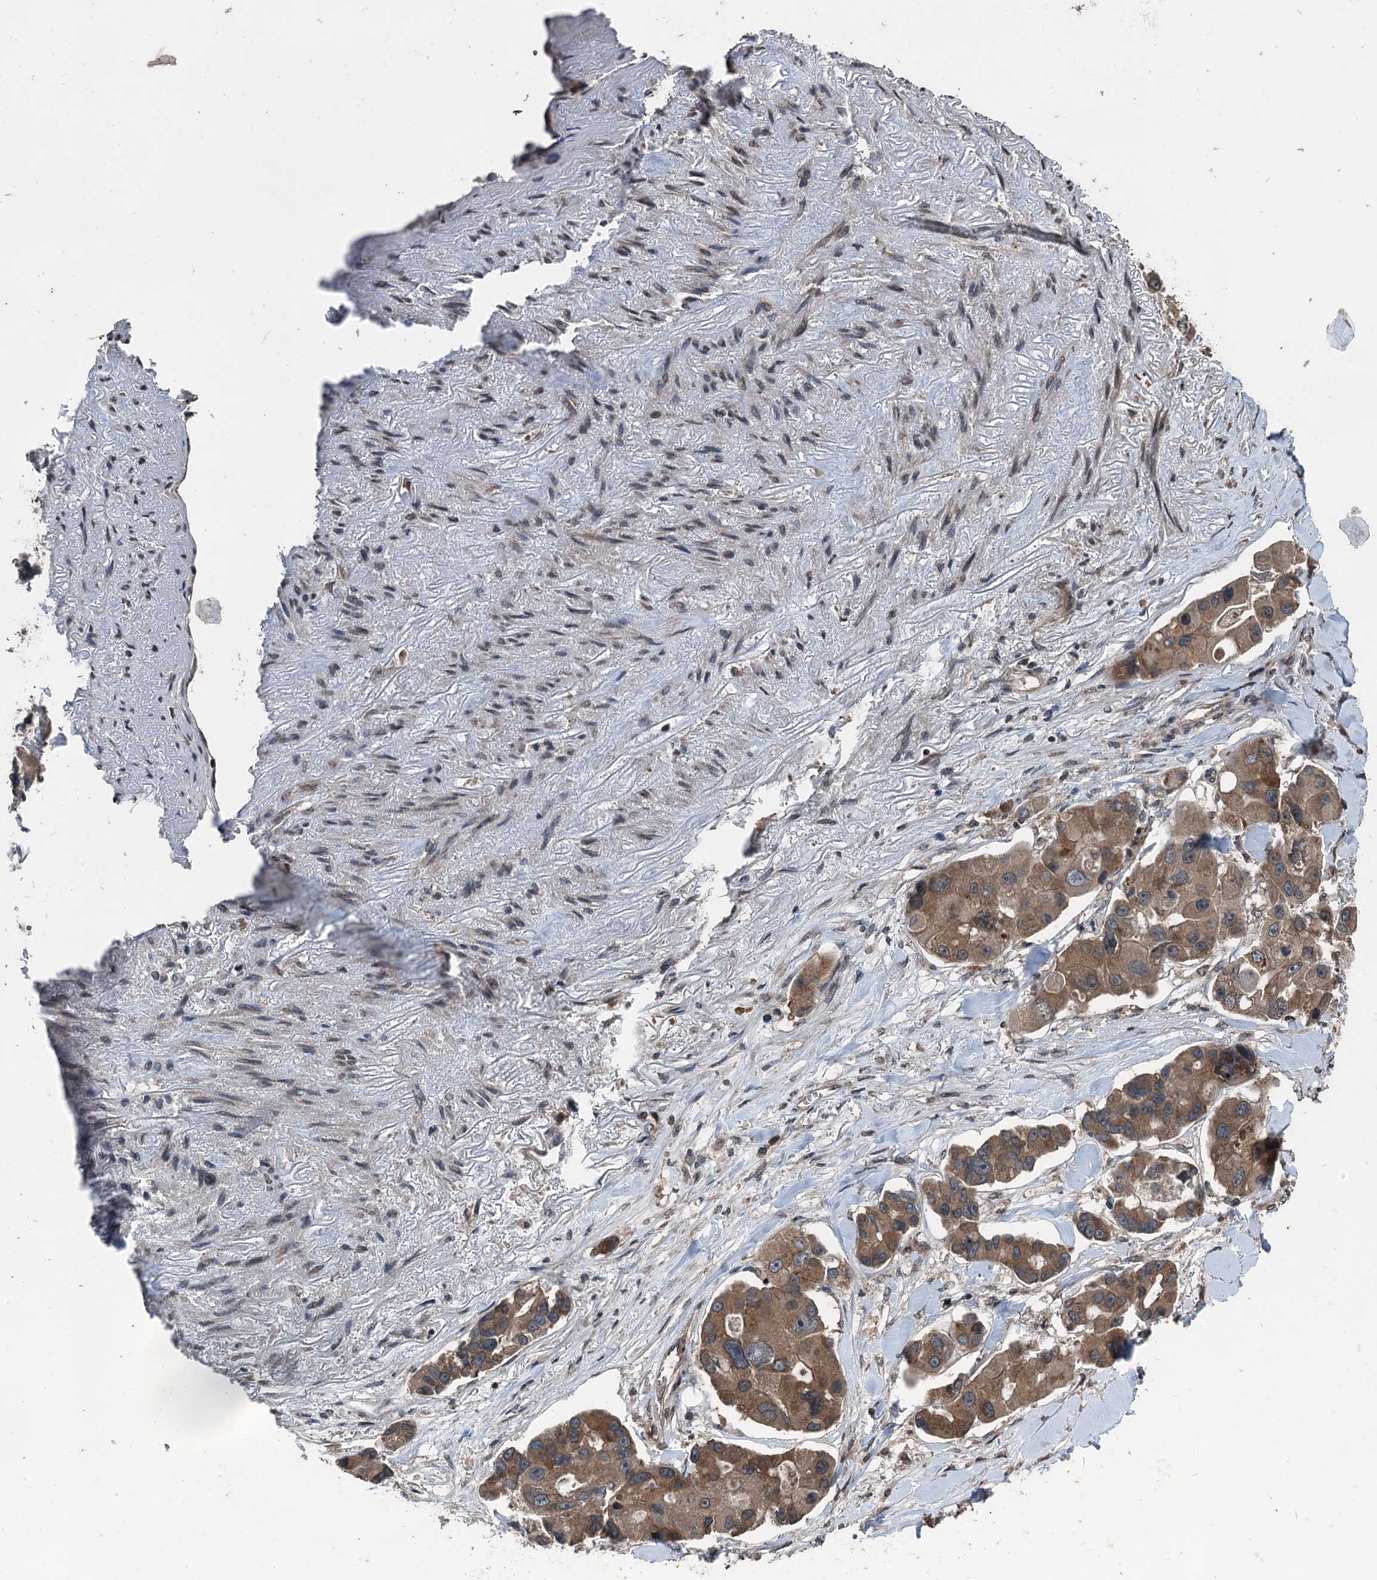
{"staining": {"intensity": "moderate", "quantity": ">75%", "location": "cytoplasmic/membranous"}, "tissue": "lung cancer", "cell_type": "Tumor cells", "image_type": "cancer", "snomed": [{"axis": "morphology", "description": "Adenocarcinoma, NOS"}, {"axis": "topography", "description": "Lung"}], "caption": "Adenocarcinoma (lung) stained with immunohistochemistry demonstrates moderate cytoplasmic/membranous expression in approximately >75% of tumor cells.", "gene": "N4BP2L2", "patient": {"sex": "female", "age": 54}}